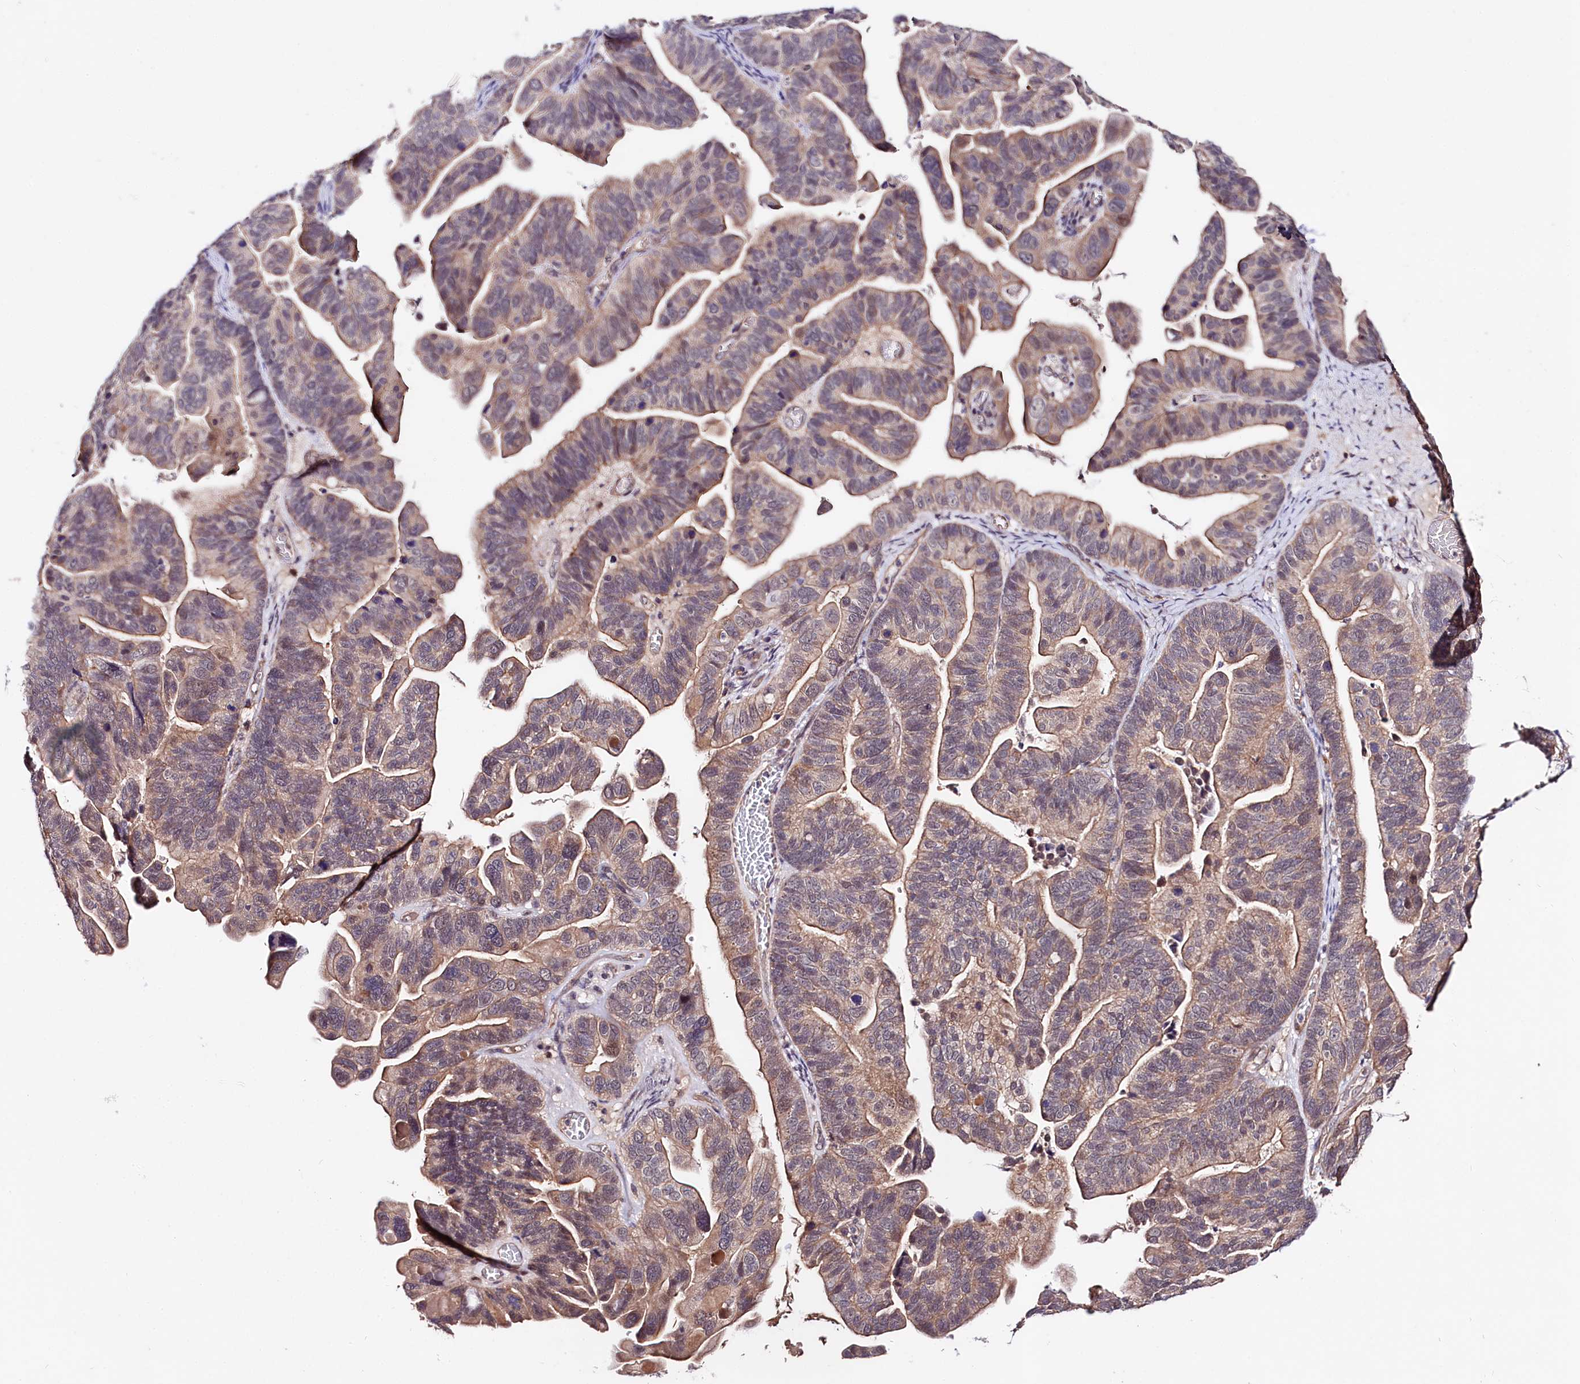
{"staining": {"intensity": "moderate", "quantity": ">75%", "location": "cytoplasmic/membranous"}, "tissue": "ovarian cancer", "cell_type": "Tumor cells", "image_type": "cancer", "snomed": [{"axis": "morphology", "description": "Cystadenocarcinoma, serous, NOS"}, {"axis": "topography", "description": "Ovary"}], "caption": "Ovarian cancer tissue exhibits moderate cytoplasmic/membranous expression in about >75% of tumor cells Immunohistochemistry (ihc) stains the protein of interest in brown and the nuclei are stained blue.", "gene": "TAFAZZIN", "patient": {"sex": "female", "age": 56}}